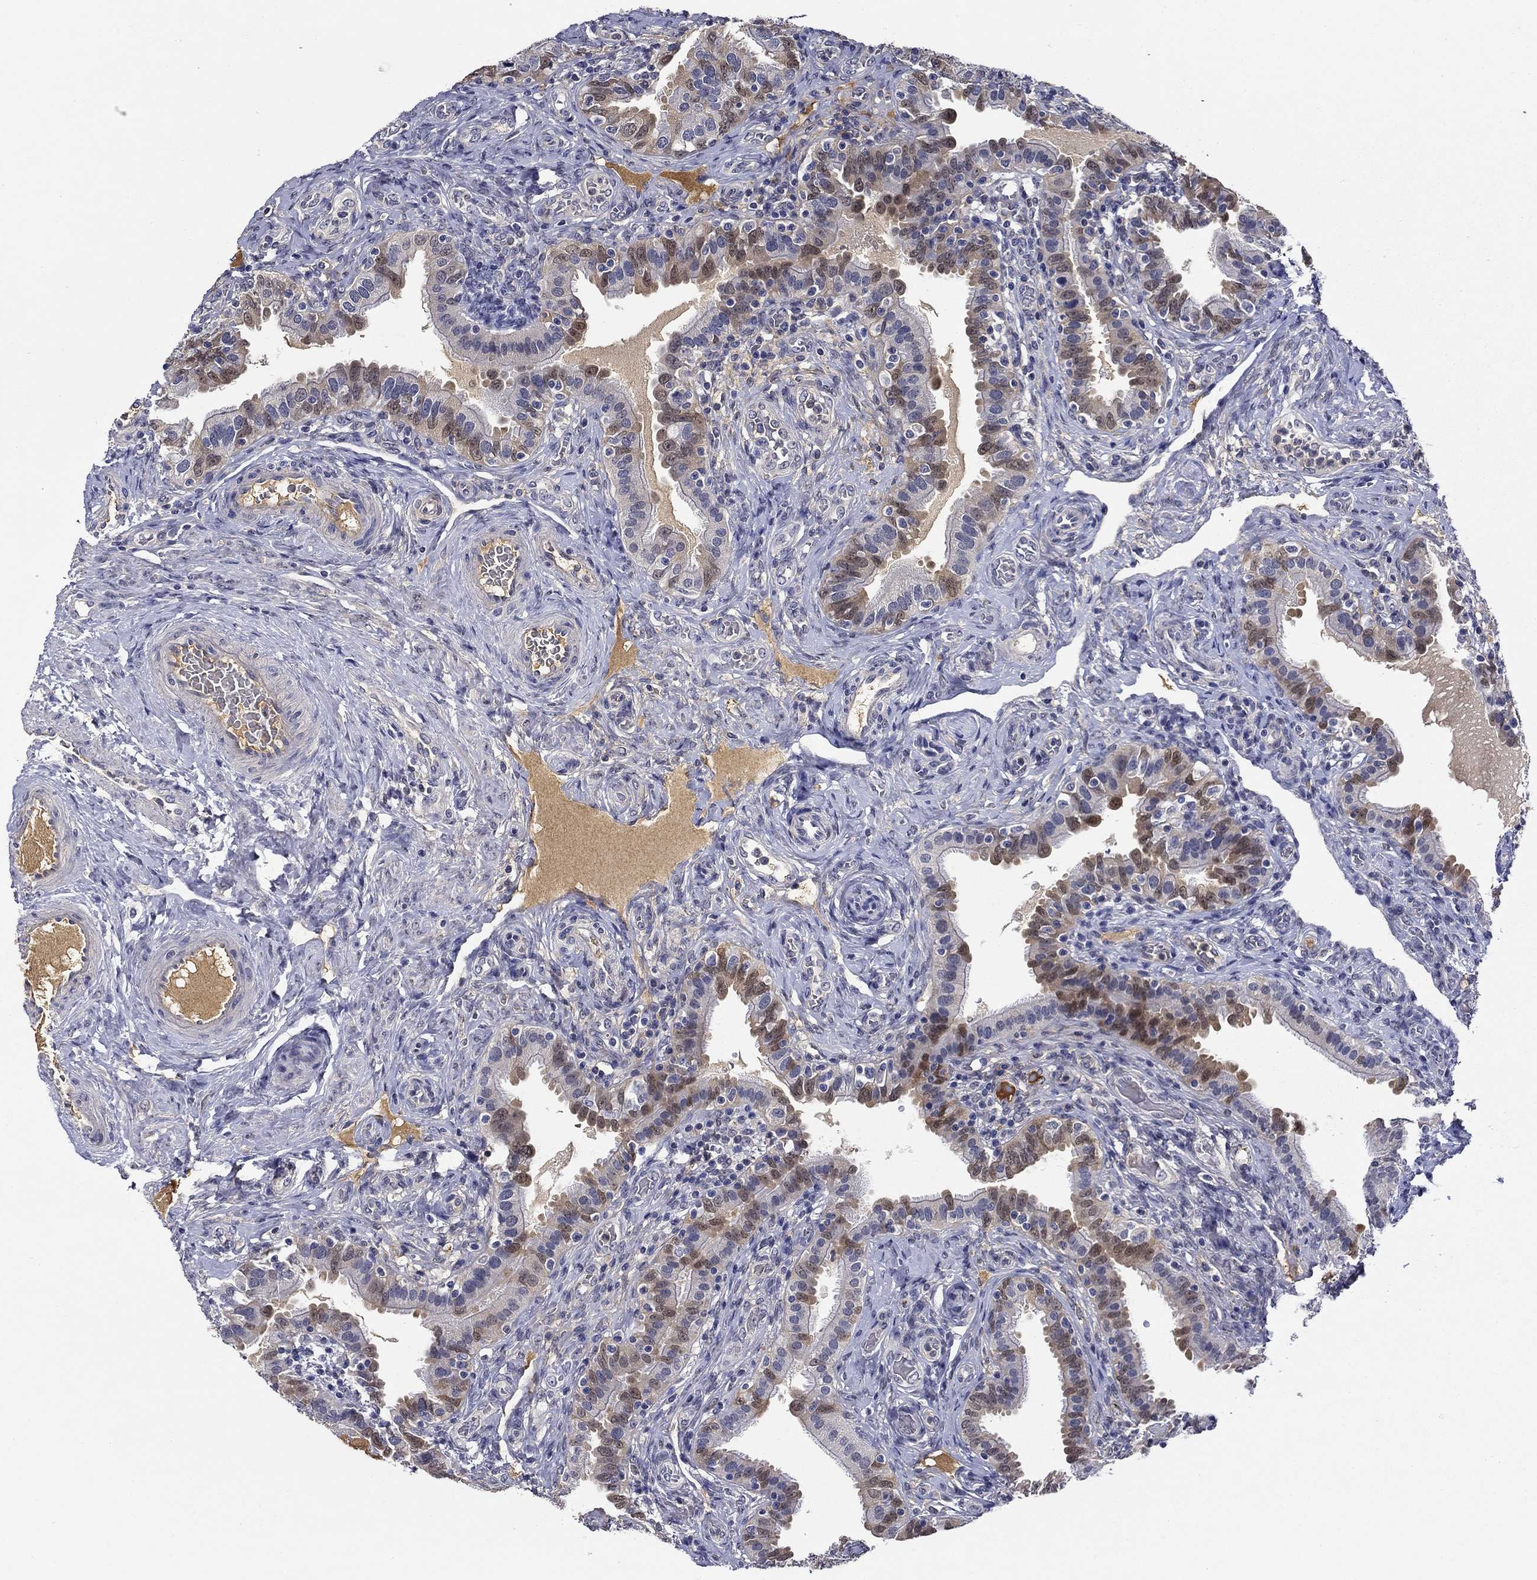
{"staining": {"intensity": "weak", "quantity": "<25%", "location": "cytoplasmic/membranous,nuclear"}, "tissue": "fallopian tube", "cell_type": "Glandular cells", "image_type": "normal", "snomed": [{"axis": "morphology", "description": "Normal tissue, NOS"}, {"axis": "topography", "description": "Fallopian tube"}, {"axis": "topography", "description": "Ovary"}], "caption": "The photomicrograph reveals no staining of glandular cells in benign fallopian tube.", "gene": "DDTL", "patient": {"sex": "female", "age": 41}}